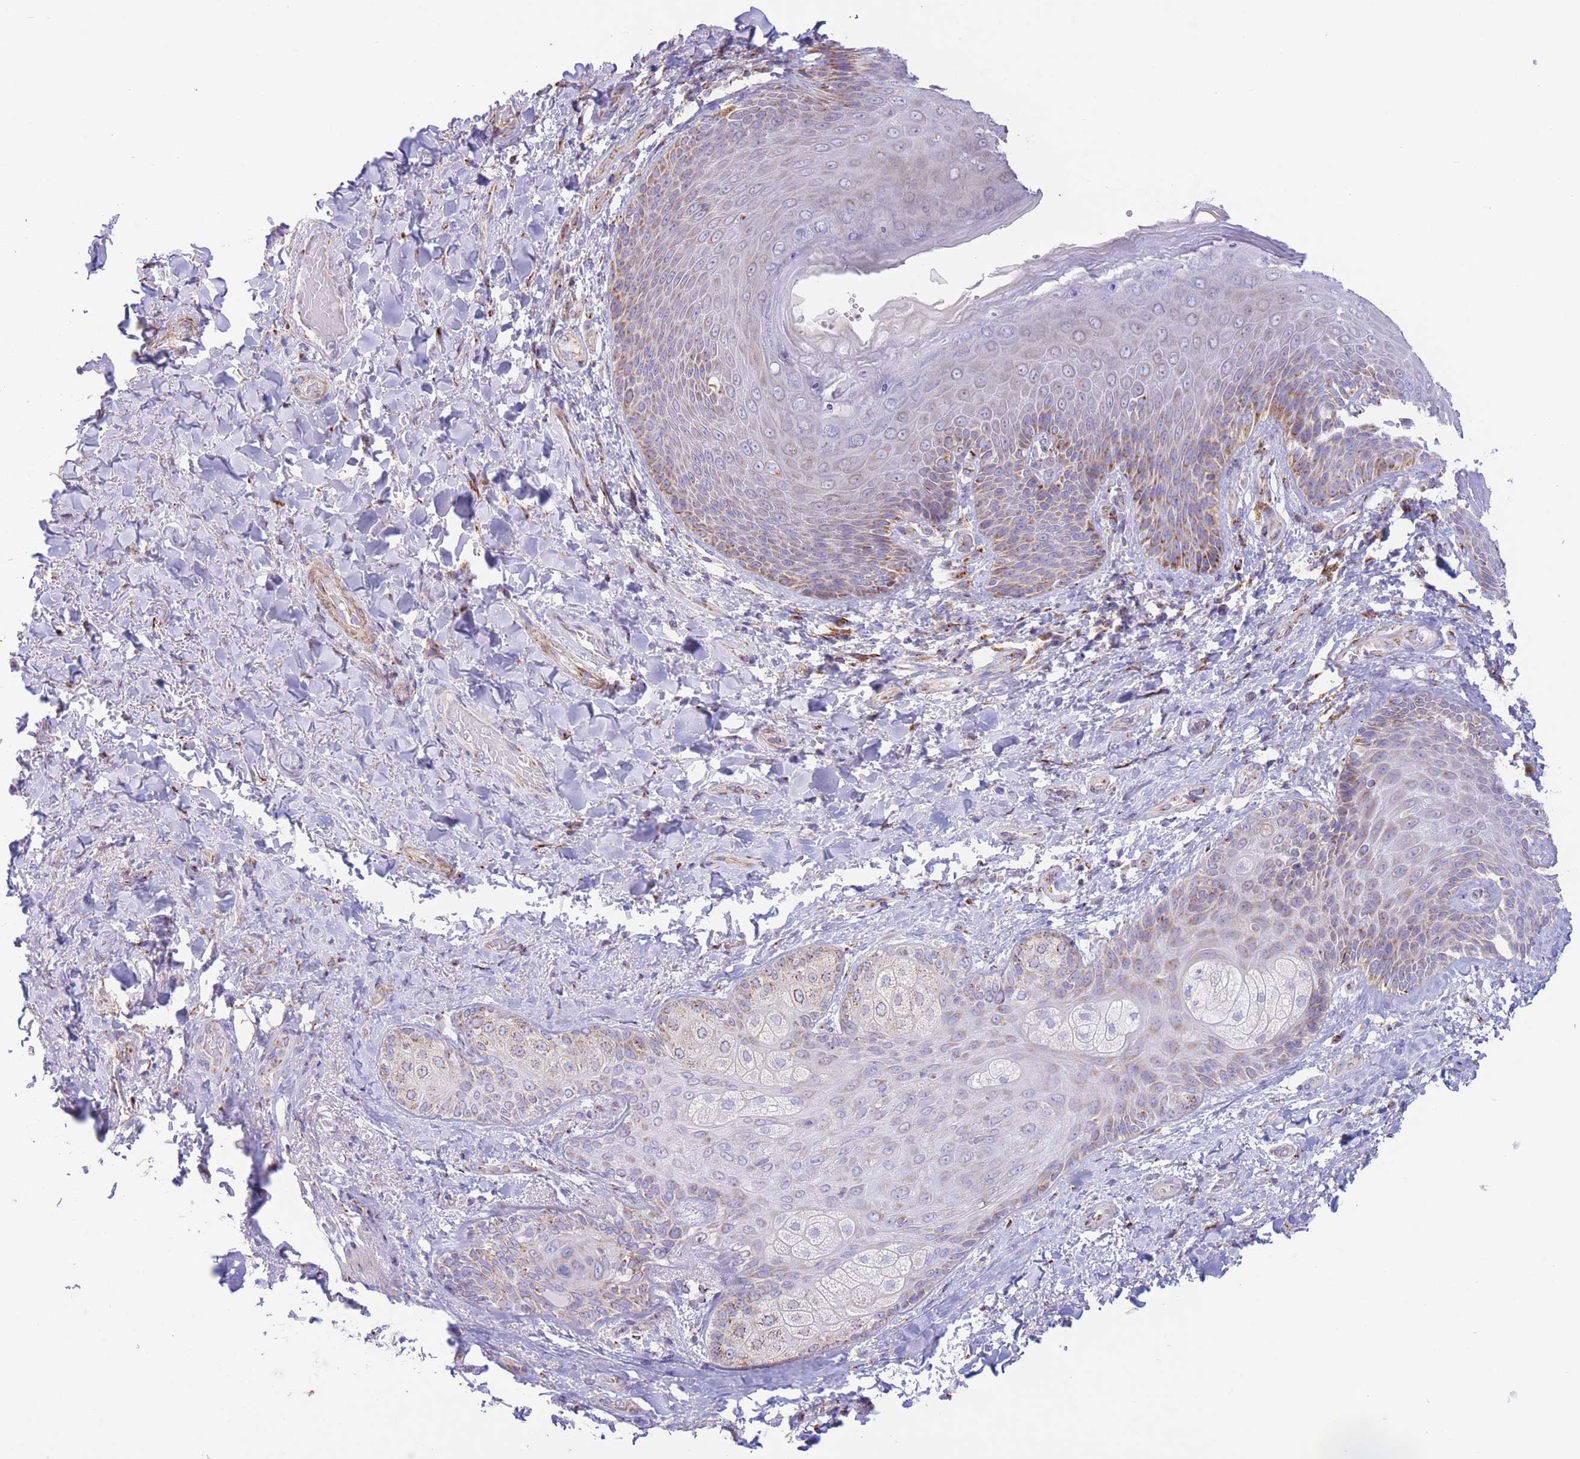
{"staining": {"intensity": "moderate", "quantity": "25%-75%", "location": "cytoplasmic/membranous"}, "tissue": "skin", "cell_type": "Epidermal cells", "image_type": "normal", "snomed": [{"axis": "morphology", "description": "Normal tissue, NOS"}, {"axis": "topography", "description": "Anal"}], "caption": "Immunohistochemical staining of normal human skin displays medium levels of moderate cytoplasmic/membranous expression in approximately 25%-75% of epidermal cells.", "gene": "MPND", "patient": {"sex": "female", "age": 89}}